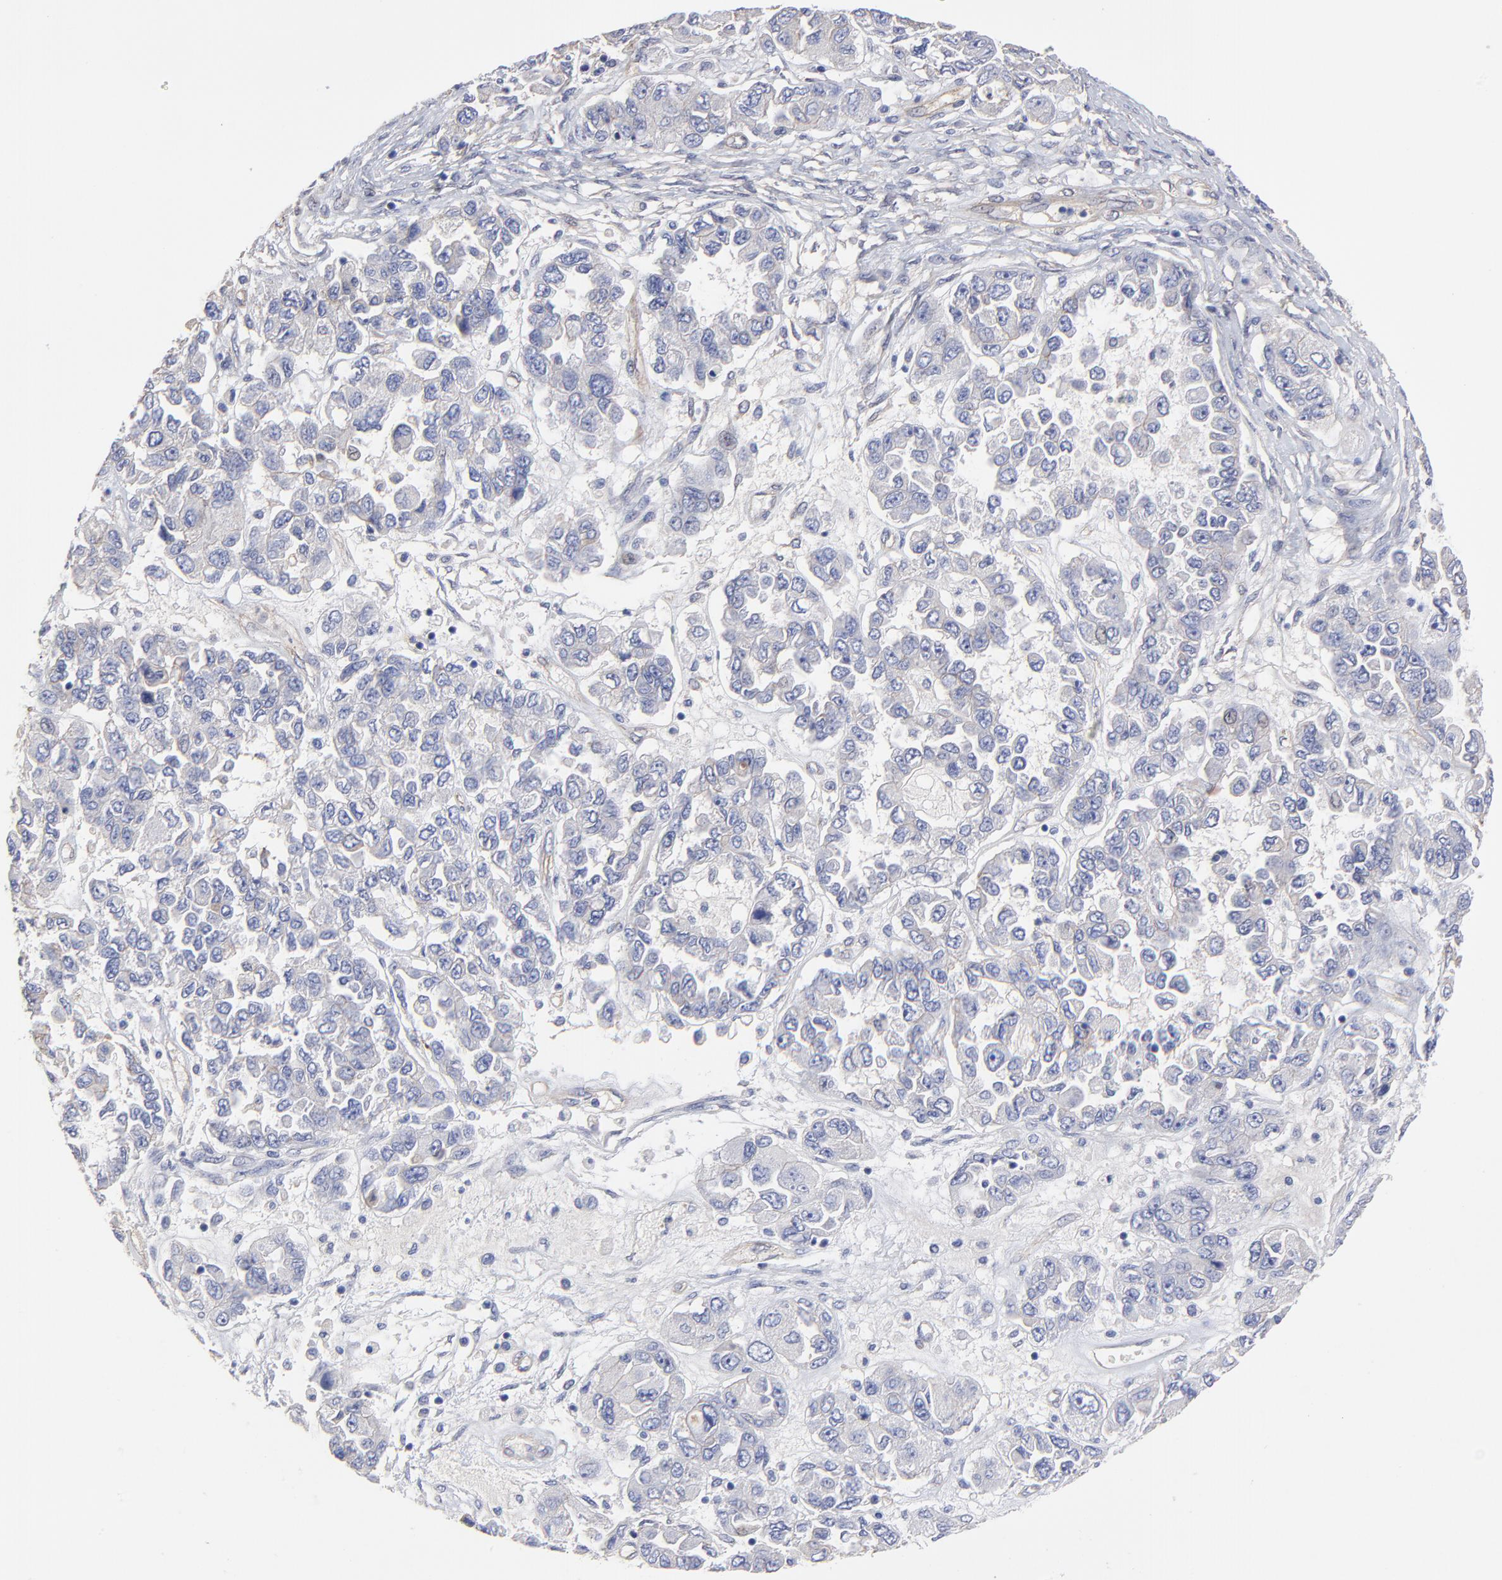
{"staining": {"intensity": "negative", "quantity": "none", "location": "none"}, "tissue": "ovarian cancer", "cell_type": "Tumor cells", "image_type": "cancer", "snomed": [{"axis": "morphology", "description": "Cystadenocarcinoma, serous, NOS"}, {"axis": "topography", "description": "Ovary"}], "caption": "A histopathology image of serous cystadenocarcinoma (ovarian) stained for a protein exhibits no brown staining in tumor cells. The staining was performed using DAB (3,3'-diaminobenzidine) to visualize the protein expression in brown, while the nuclei were stained in blue with hematoxylin (Magnification: 20x).", "gene": "LRCH2", "patient": {"sex": "female", "age": 84}}